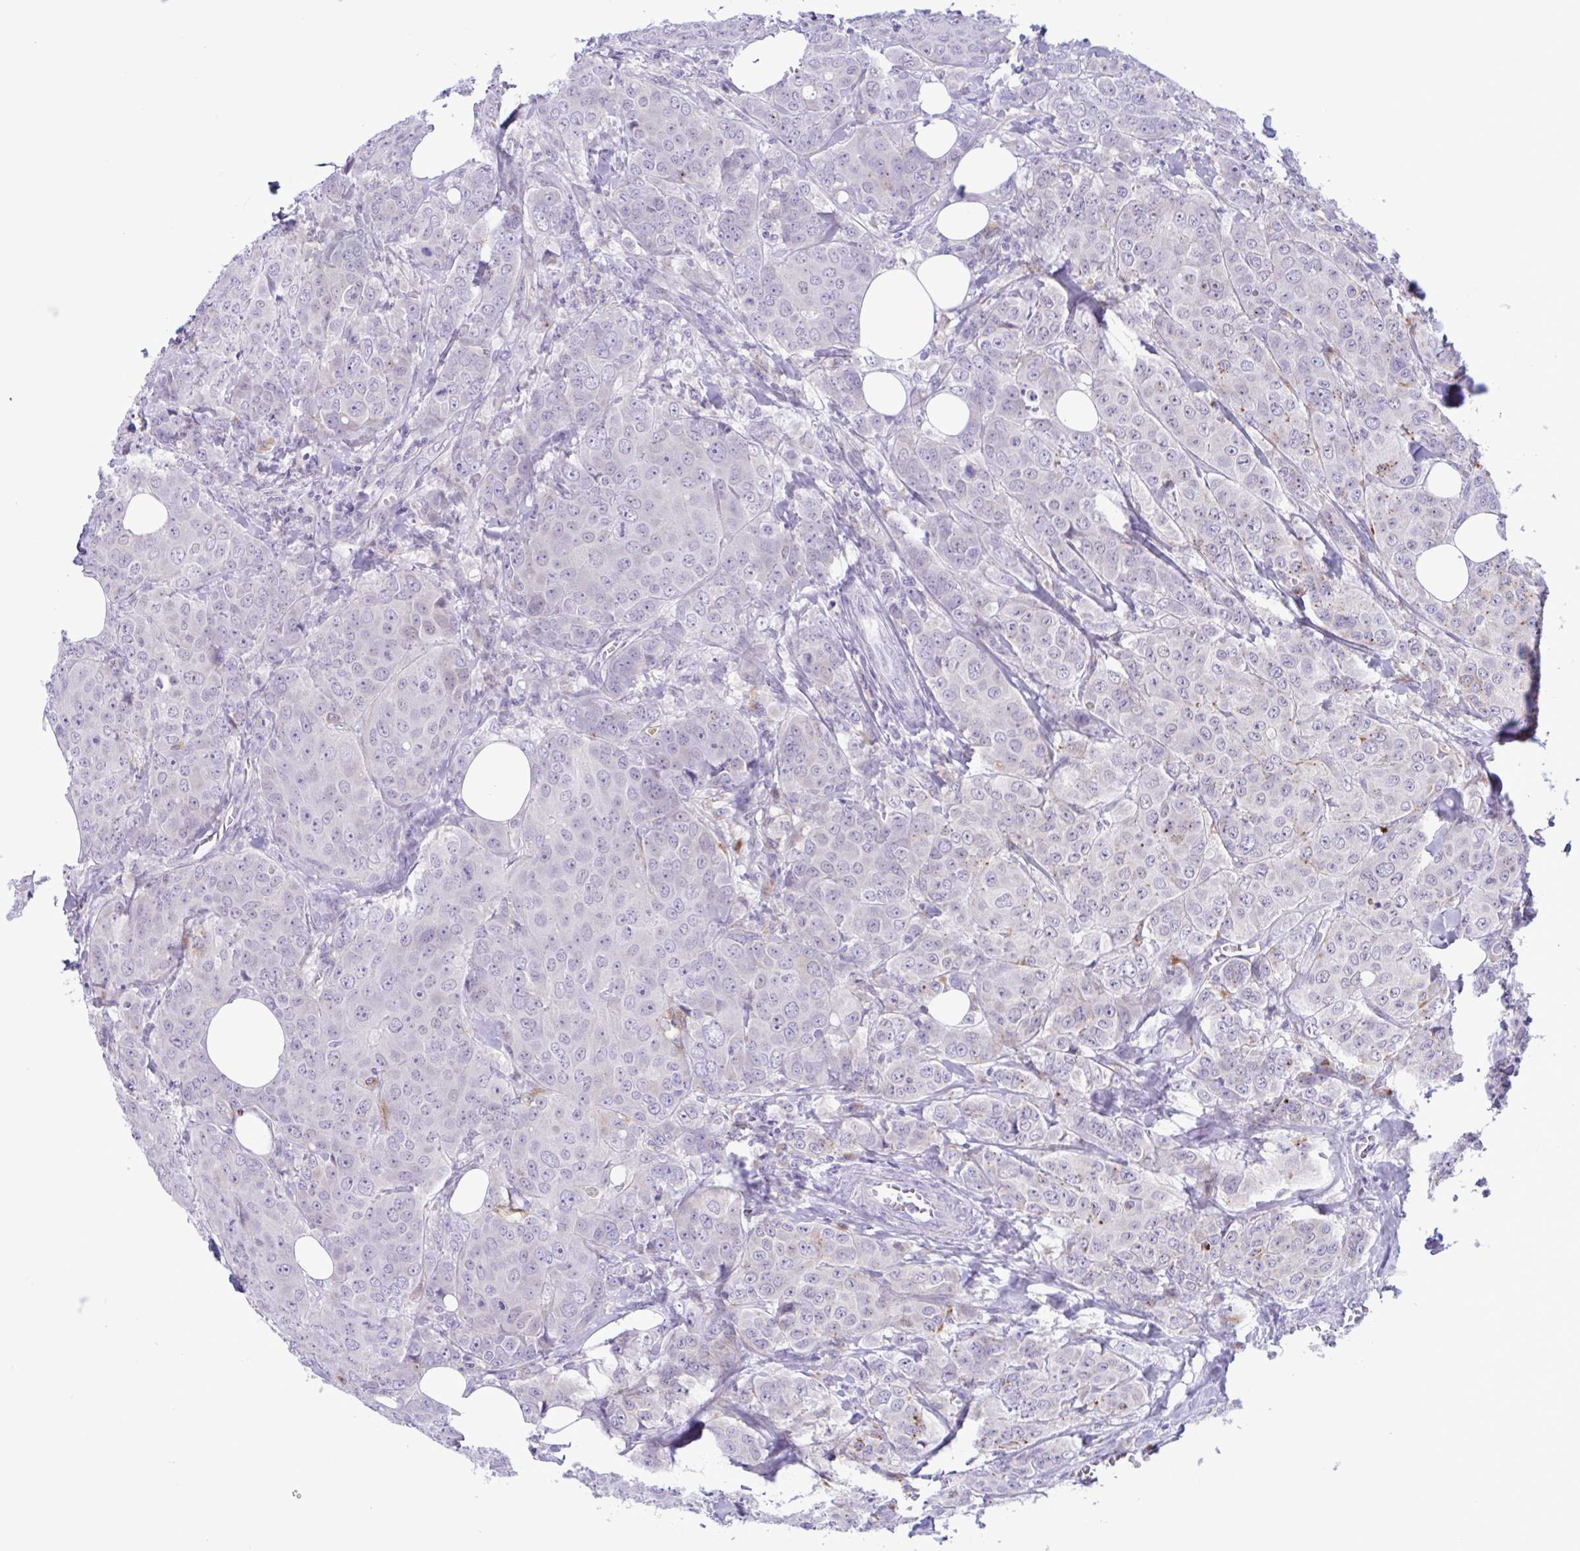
{"staining": {"intensity": "weak", "quantity": "<25%", "location": "cytoplasmic/membranous"}, "tissue": "breast cancer", "cell_type": "Tumor cells", "image_type": "cancer", "snomed": [{"axis": "morphology", "description": "Duct carcinoma"}, {"axis": "topography", "description": "Breast"}], "caption": "Breast intraductal carcinoma stained for a protein using immunohistochemistry (IHC) displays no positivity tumor cells.", "gene": "SREBF1", "patient": {"sex": "female", "age": 43}}